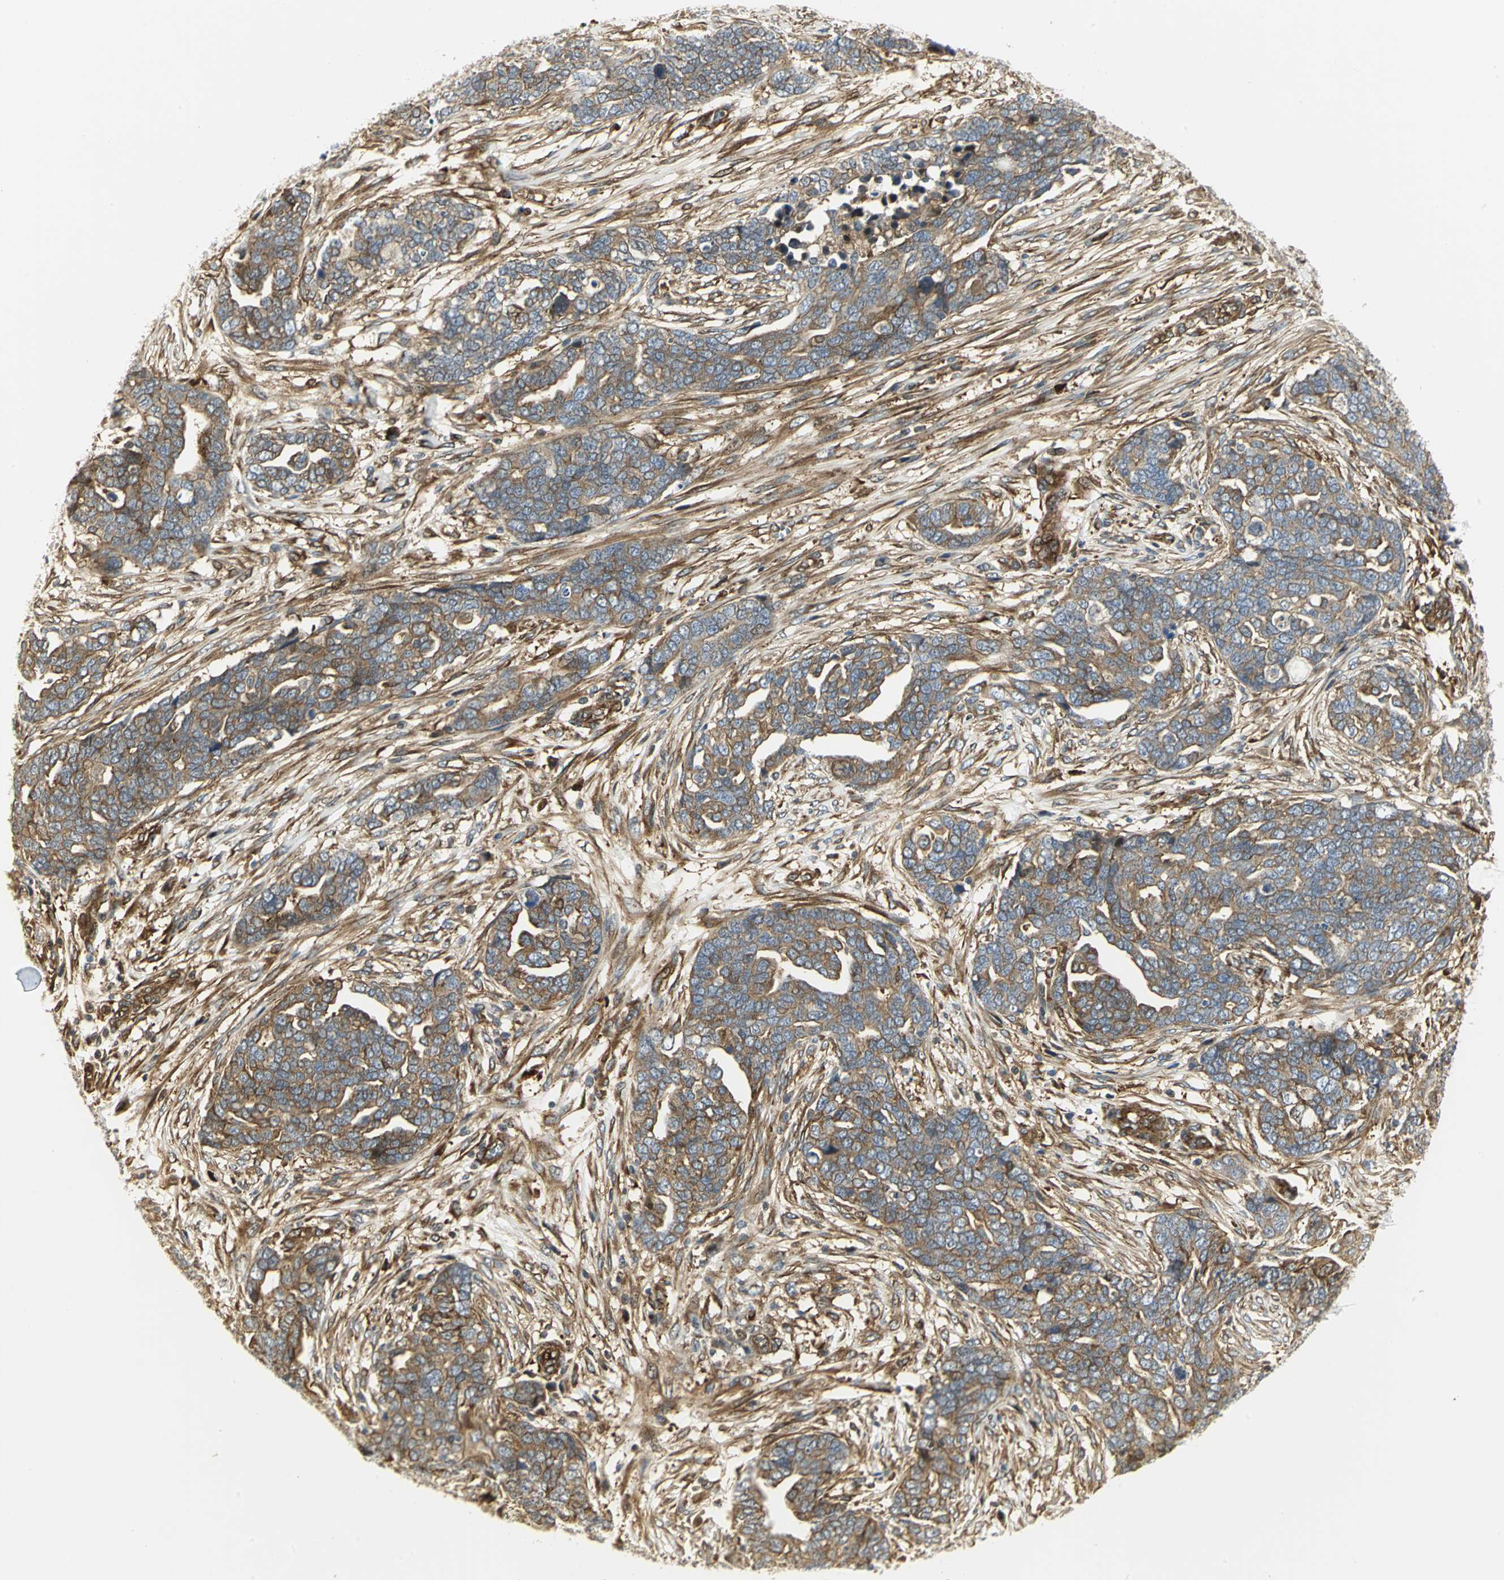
{"staining": {"intensity": "moderate", "quantity": ">75%", "location": "cytoplasmic/membranous"}, "tissue": "ovarian cancer", "cell_type": "Tumor cells", "image_type": "cancer", "snomed": [{"axis": "morphology", "description": "Normal tissue, NOS"}, {"axis": "morphology", "description": "Cystadenocarcinoma, serous, NOS"}, {"axis": "topography", "description": "Fallopian tube"}, {"axis": "topography", "description": "Ovary"}], "caption": "DAB immunohistochemical staining of serous cystadenocarcinoma (ovarian) displays moderate cytoplasmic/membranous protein positivity in about >75% of tumor cells.", "gene": "EEA1", "patient": {"sex": "female", "age": 56}}